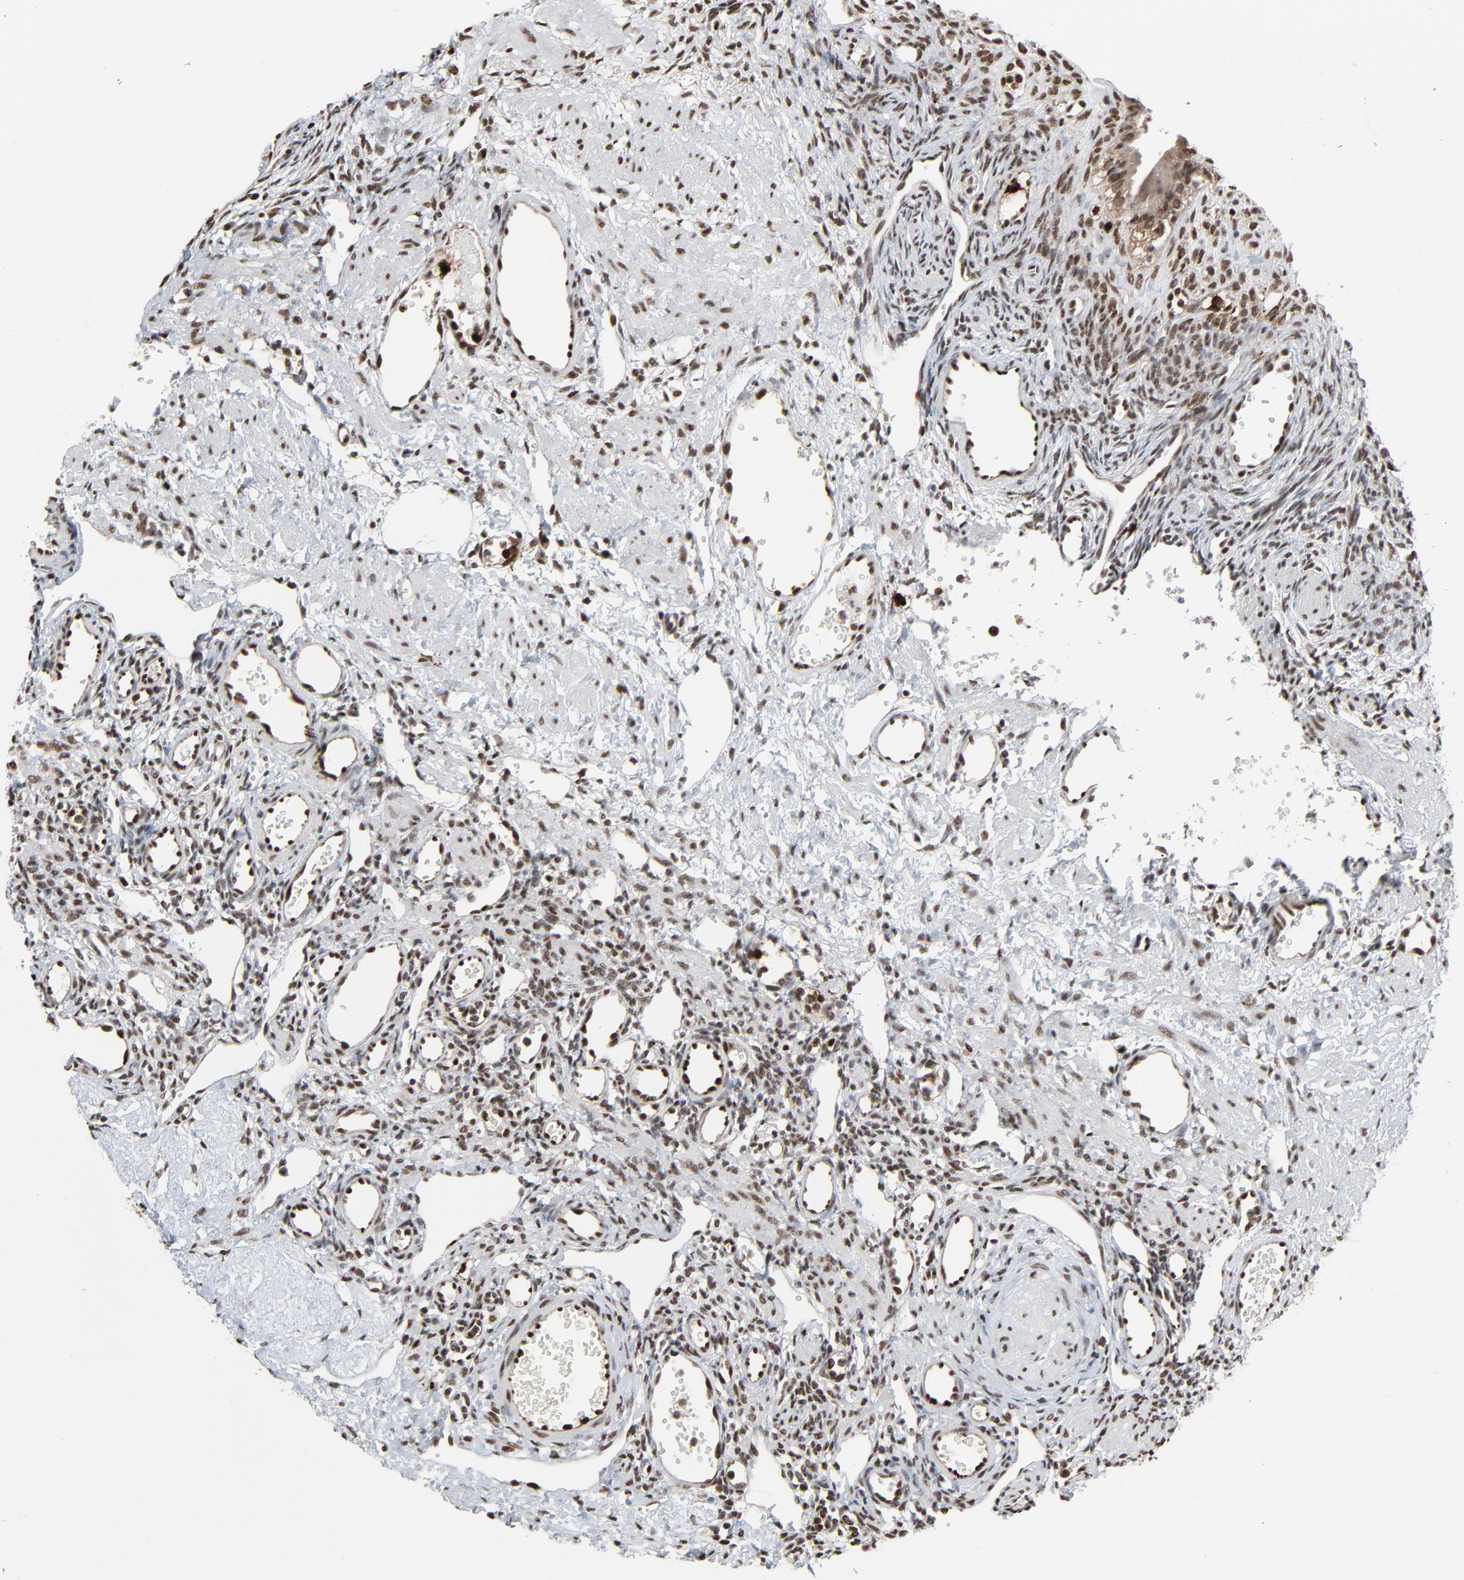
{"staining": {"intensity": "strong", "quantity": ">75%", "location": "nuclear"}, "tissue": "ovary", "cell_type": "Ovarian stroma cells", "image_type": "normal", "snomed": [{"axis": "morphology", "description": "Normal tissue, NOS"}, {"axis": "topography", "description": "Ovary"}], "caption": "Brown immunohistochemical staining in normal human ovary reveals strong nuclear positivity in approximately >75% of ovarian stroma cells. (IHC, brightfield microscopy, high magnification).", "gene": "MEIS2", "patient": {"sex": "female", "age": 33}}